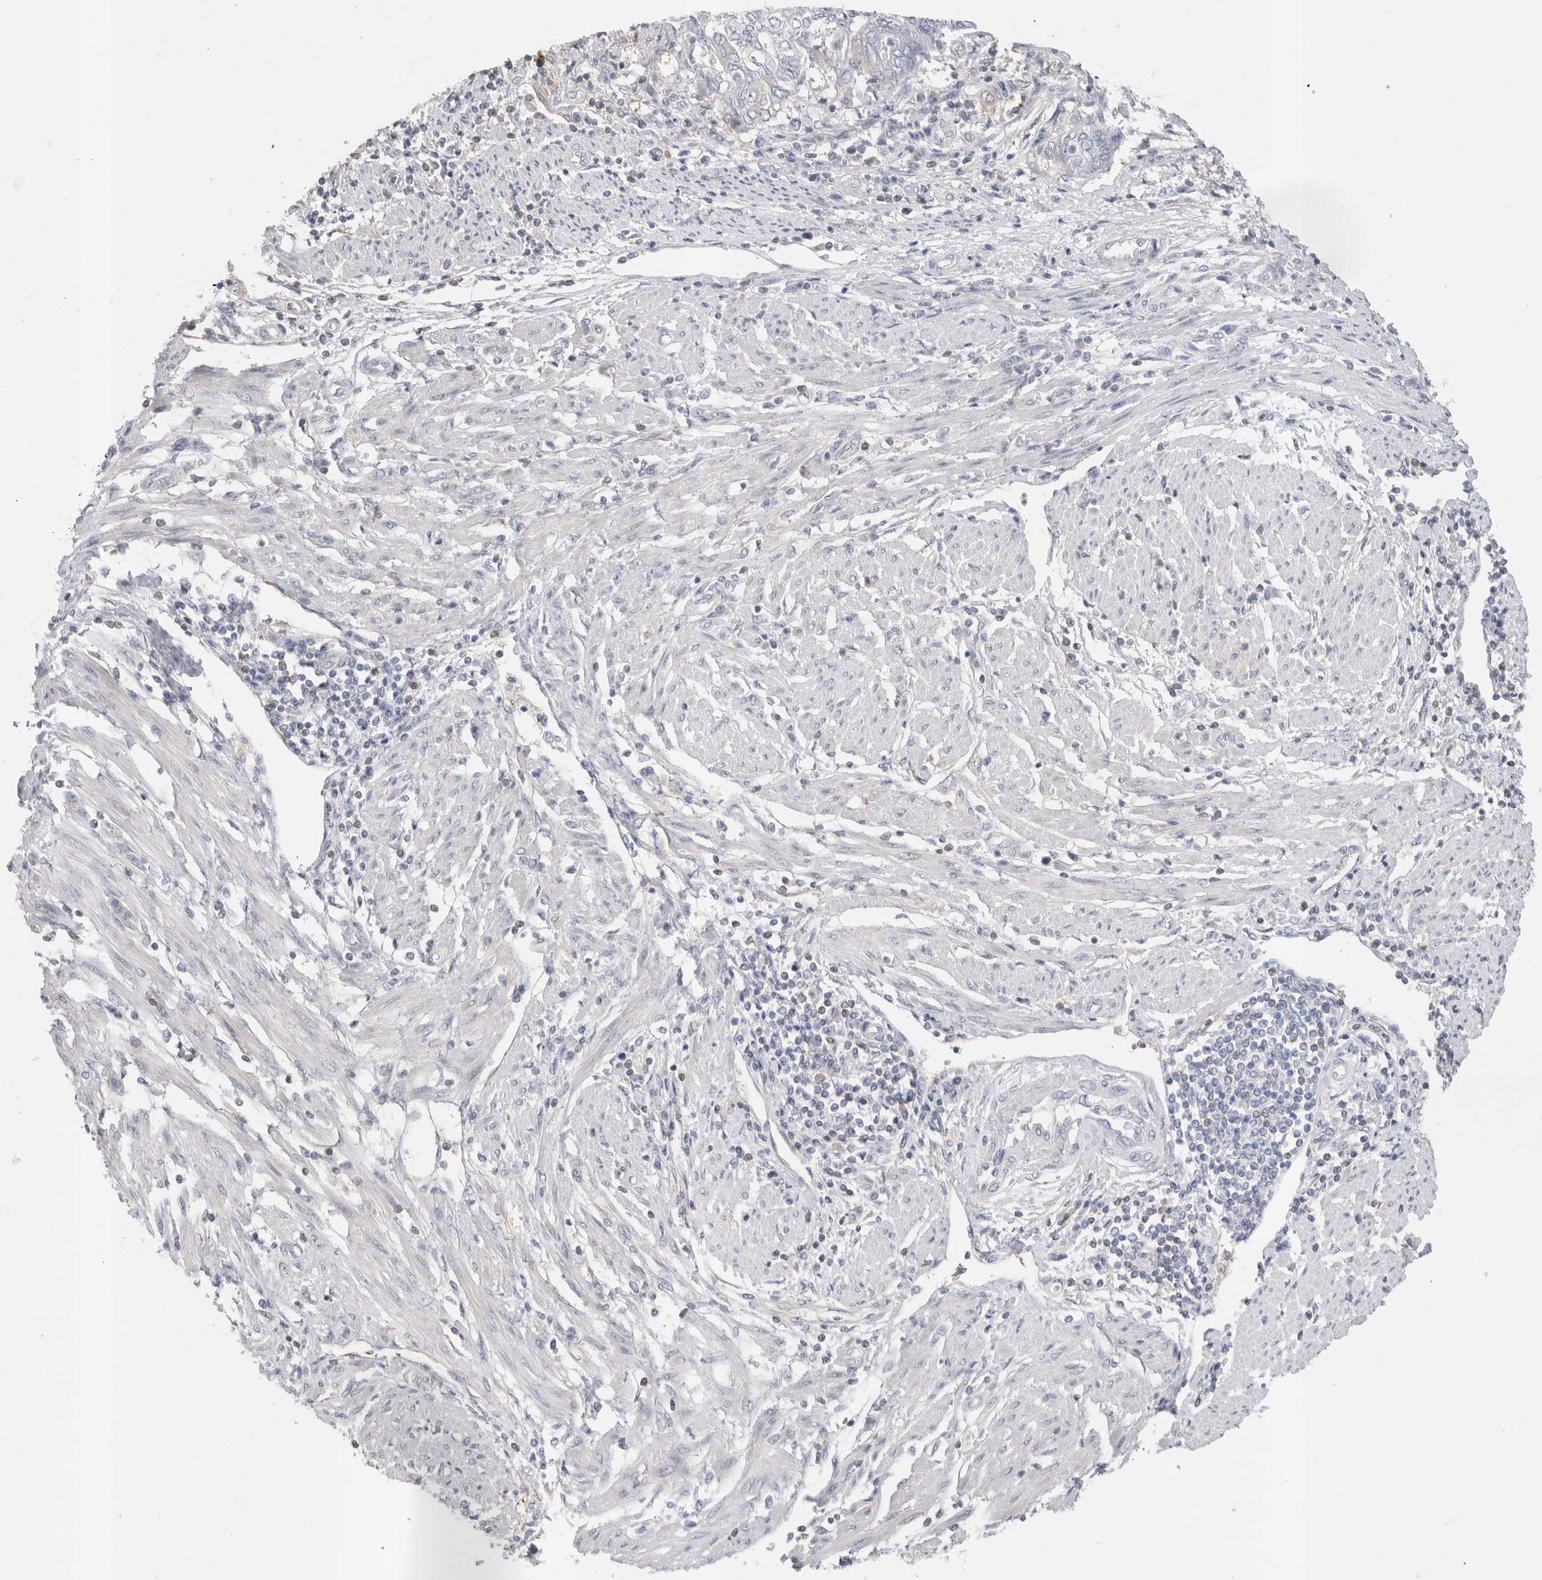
{"staining": {"intensity": "negative", "quantity": "none", "location": "none"}, "tissue": "endometrial cancer", "cell_type": "Tumor cells", "image_type": "cancer", "snomed": [{"axis": "morphology", "description": "Adenocarcinoma, NOS"}, {"axis": "topography", "description": "Uterus"}, {"axis": "topography", "description": "Endometrium"}], "caption": "Adenocarcinoma (endometrial) stained for a protein using immunohistochemistry (IHC) reveals no positivity tumor cells.", "gene": "CAPN2", "patient": {"sex": "female", "age": 70}}